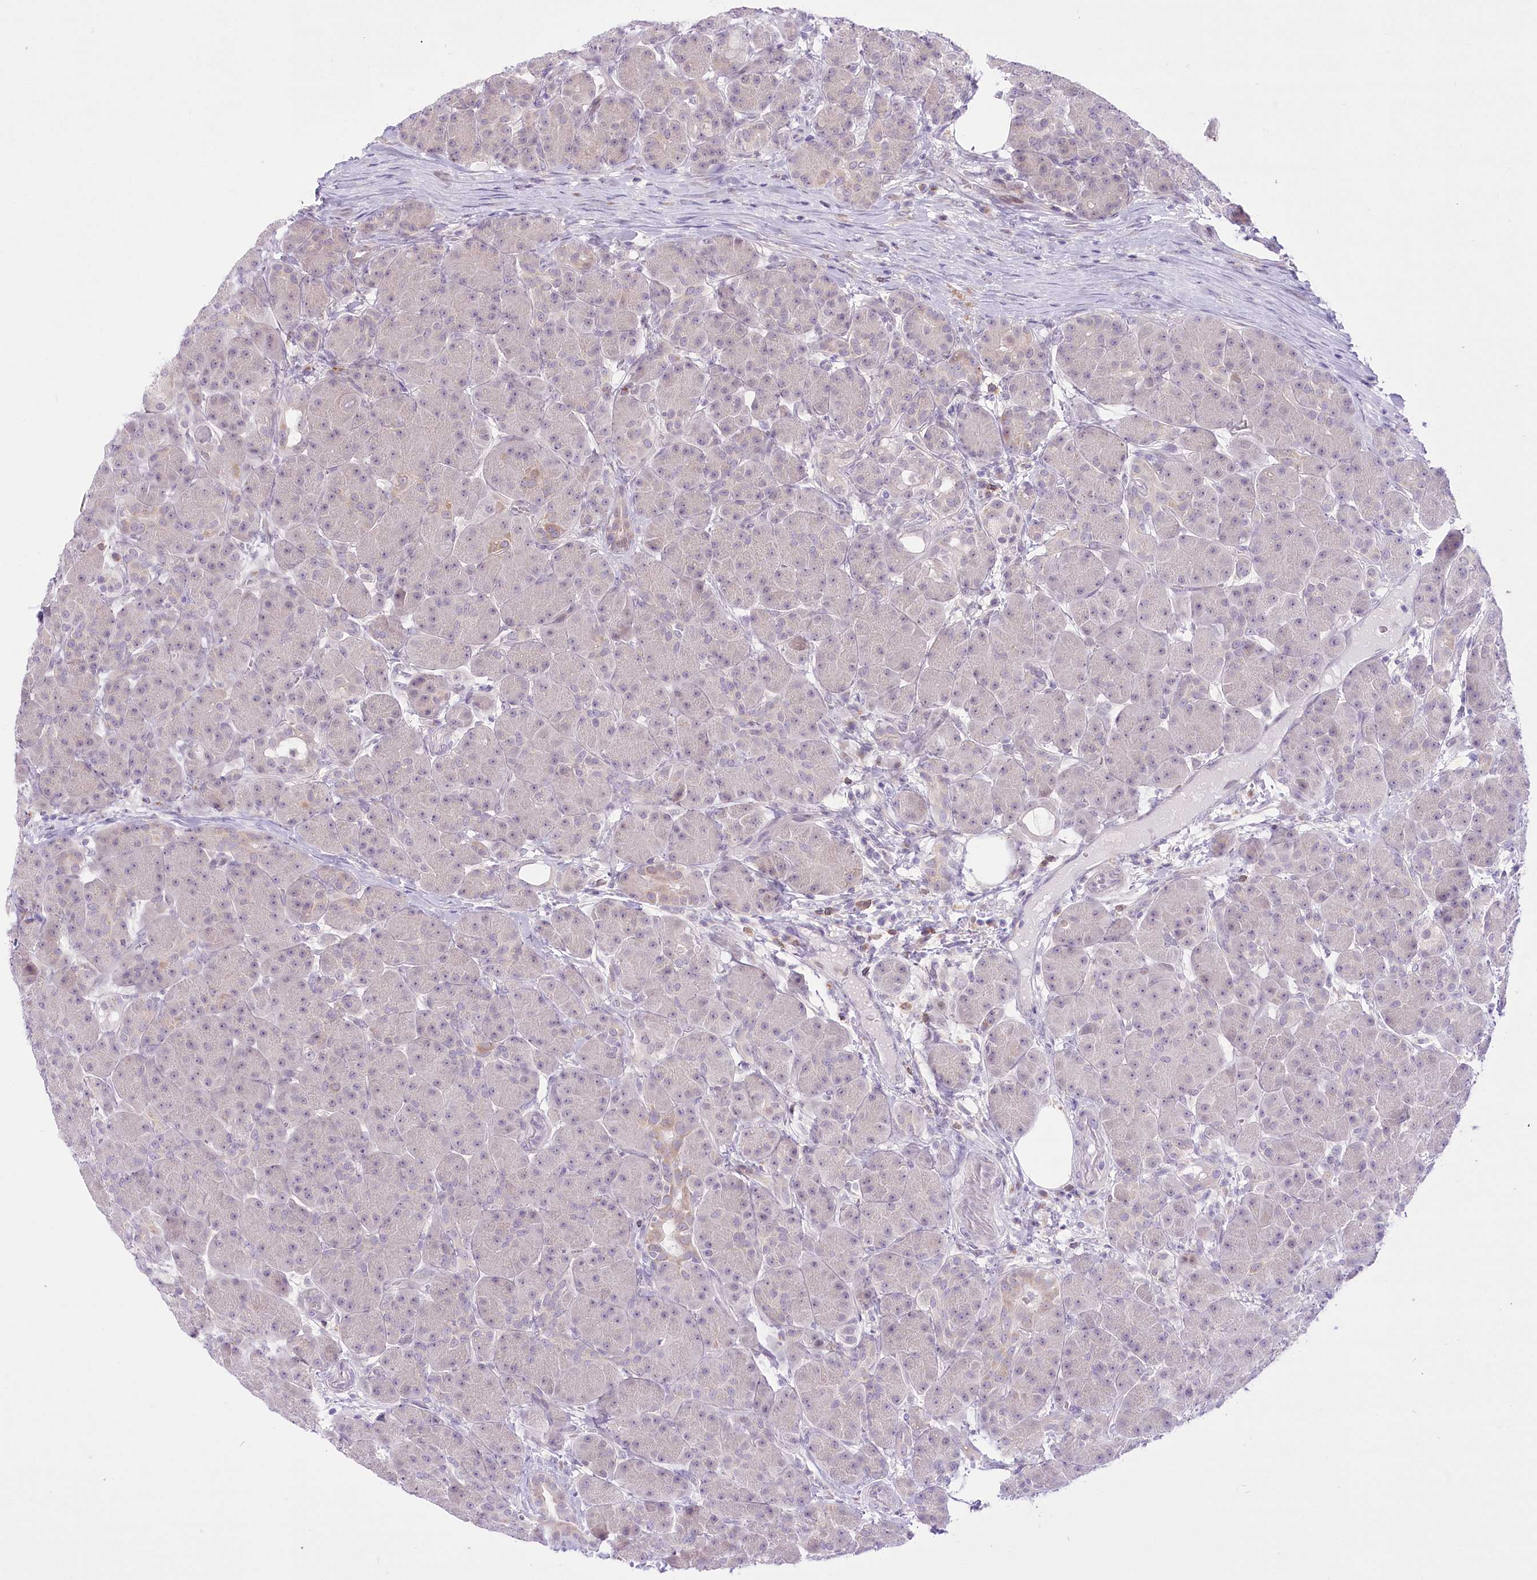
{"staining": {"intensity": "negative", "quantity": "none", "location": "none"}, "tissue": "pancreas", "cell_type": "Exocrine glandular cells", "image_type": "normal", "snomed": [{"axis": "morphology", "description": "Normal tissue, NOS"}, {"axis": "topography", "description": "Pancreas"}], "caption": "An immunohistochemistry (IHC) micrograph of benign pancreas is shown. There is no staining in exocrine glandular cells of pancreas.", "gene": "BEND7", "patient": {"sex": "male", "age": 63}}